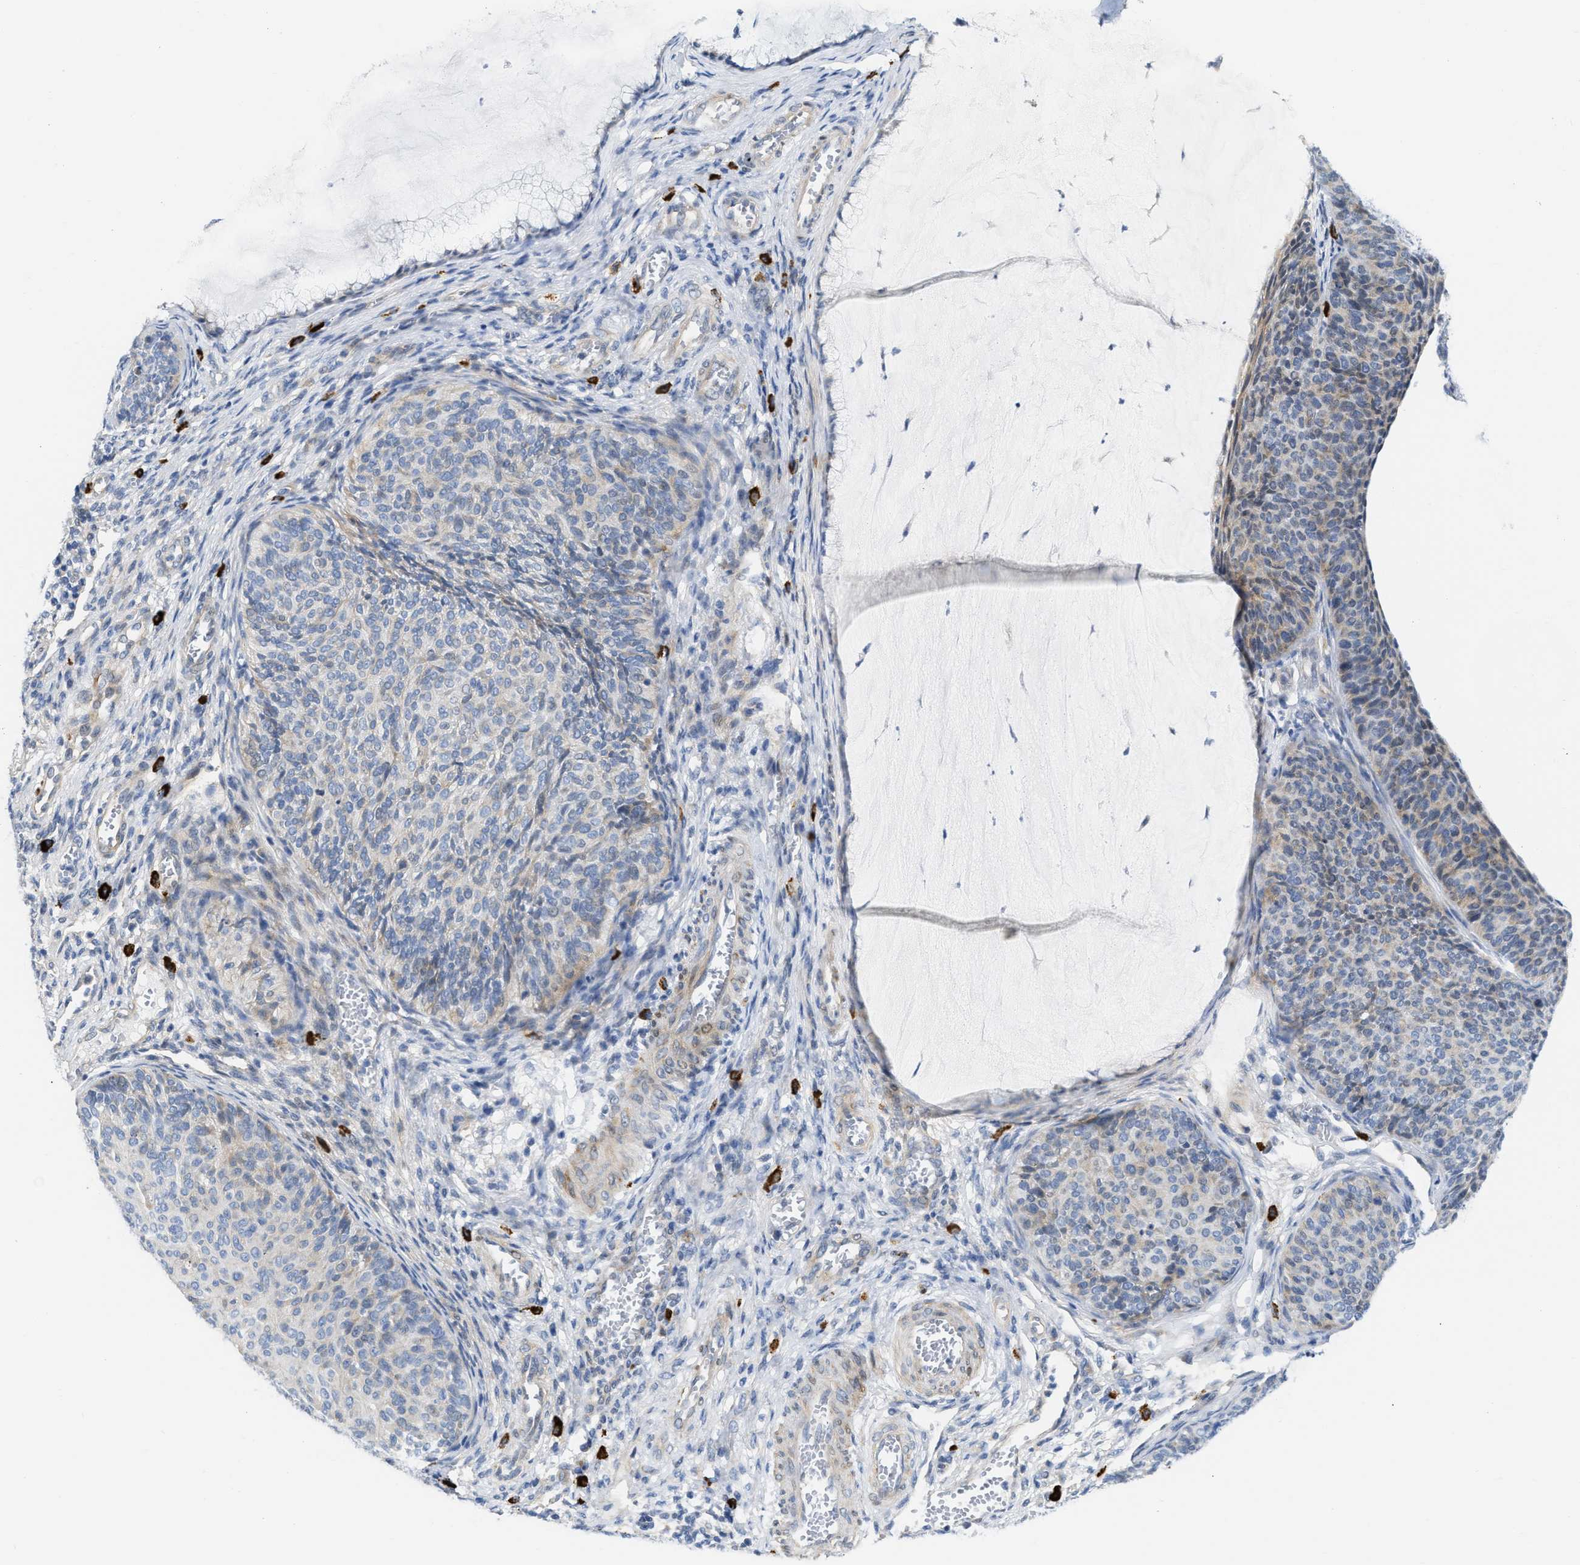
{"staining": {"intensity": "weak", "quantity": "<25%", "location": "cytoplasmic/membranous"}, "tissue": "cervical cancer", "cell_type": "Tumor cells", "image_type": "cancer", "snomed": [{"axis": "morphology", "description": "Squamous cell carcinoma, NOS"}, {"axis": "topography", "description": "Cervix"}], "caption": "Squamous cell carcinoma (cervical) was stained to show a protein in brown. There is no significant positivity in tumor cells.", "gene": "FHL1", "patient": {"sex": "female", "age": 36}}